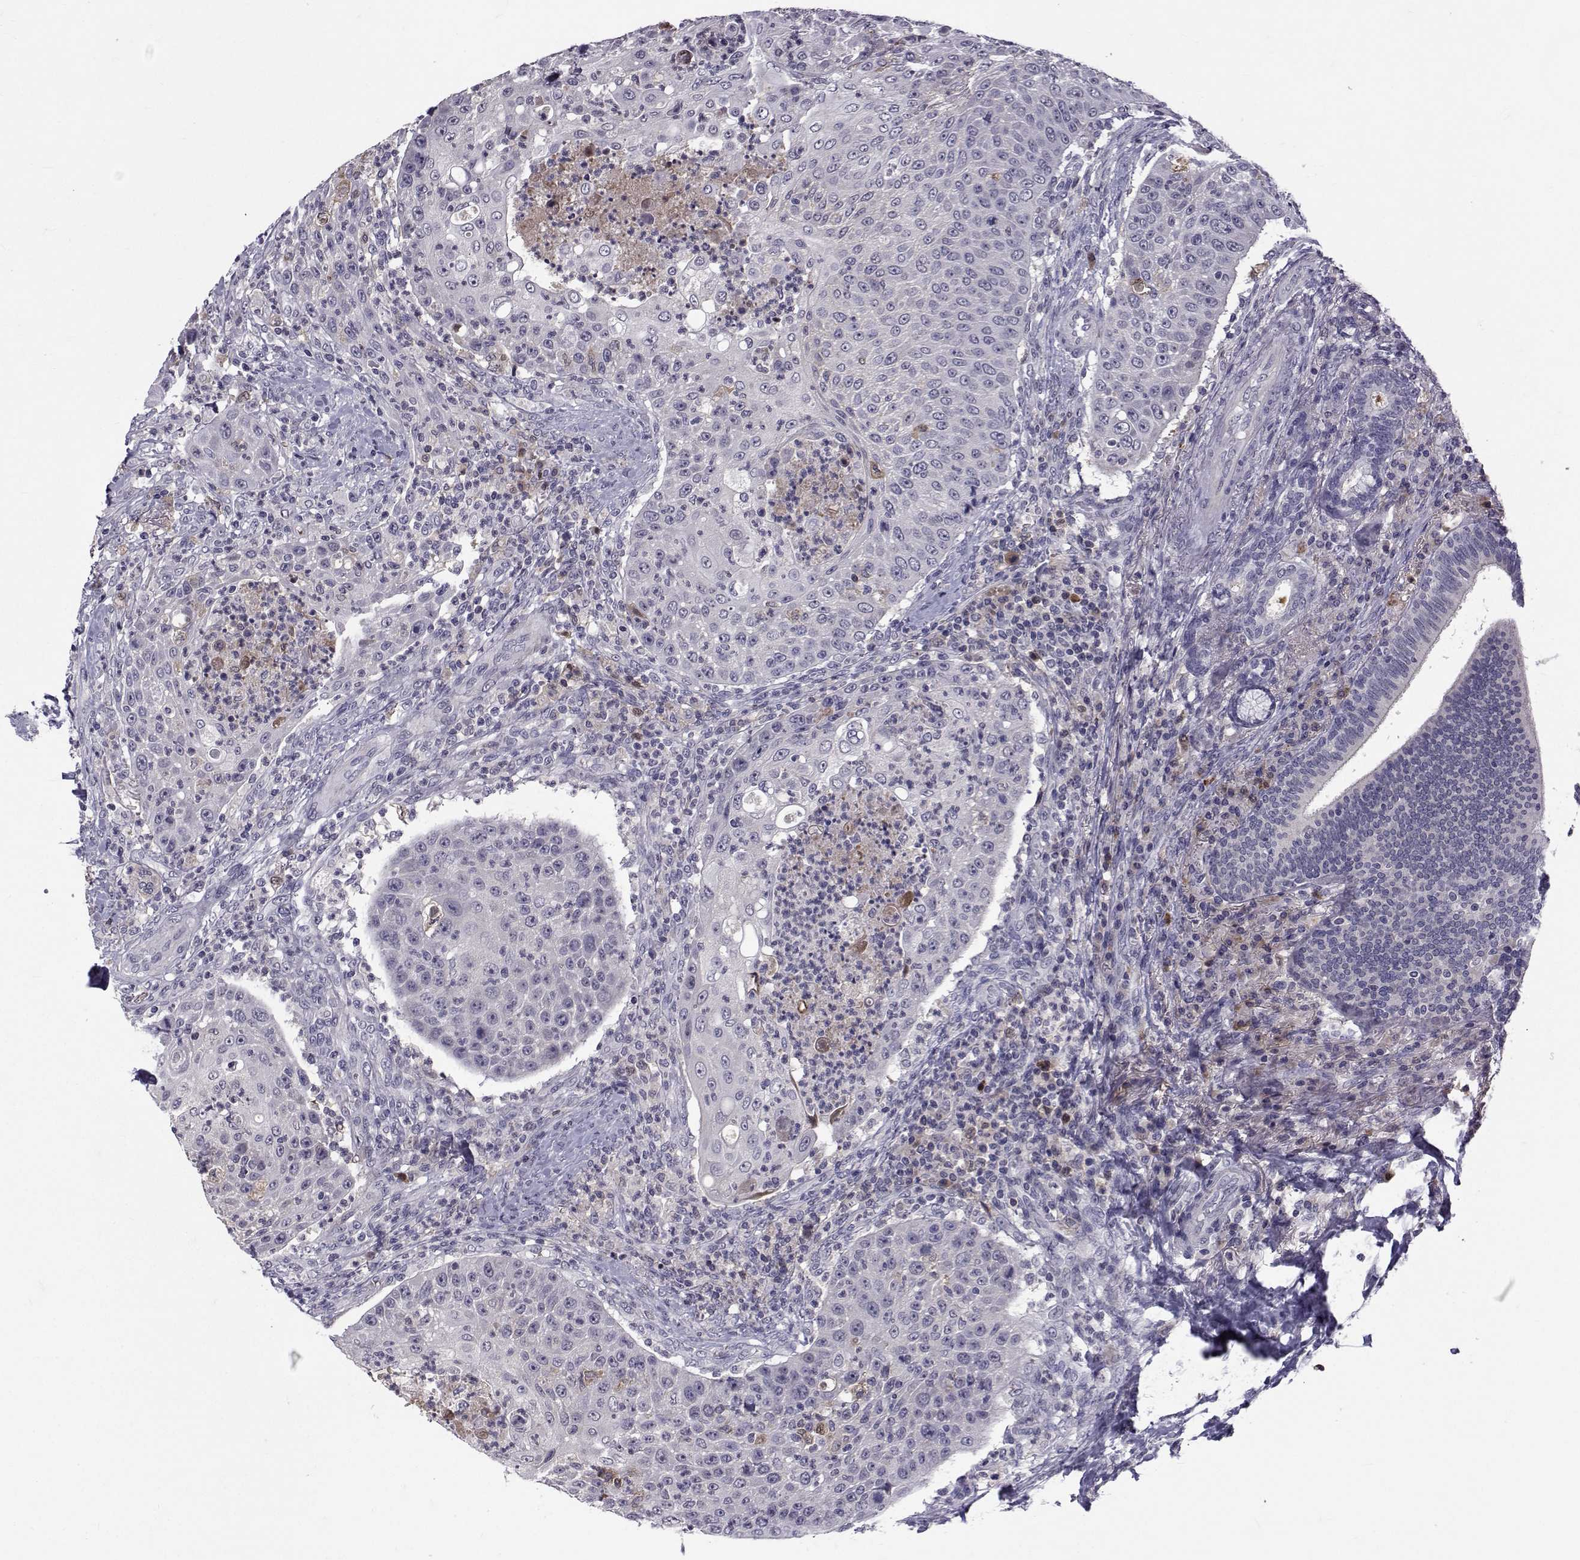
{"staining": {"intensity": "negative", "quantity": "none", "location": "none"}, "tissue": "head and neck cancer", "cell_type": "Tumor cells", "image_type": "cancer", "snomed": [{"axis": "morphology", "description": "Squamous cell carcinoma, NOS"}, {"axis": "topography", "description": "Head-Neck"}], "caption": "DAB immunohistochemical staining of head and neck squamous cell carcinoma displays no significant positivity in tumor cells.", "gene": "TNFRSF11B", "patient": {"sex": "male", "age": 69}}